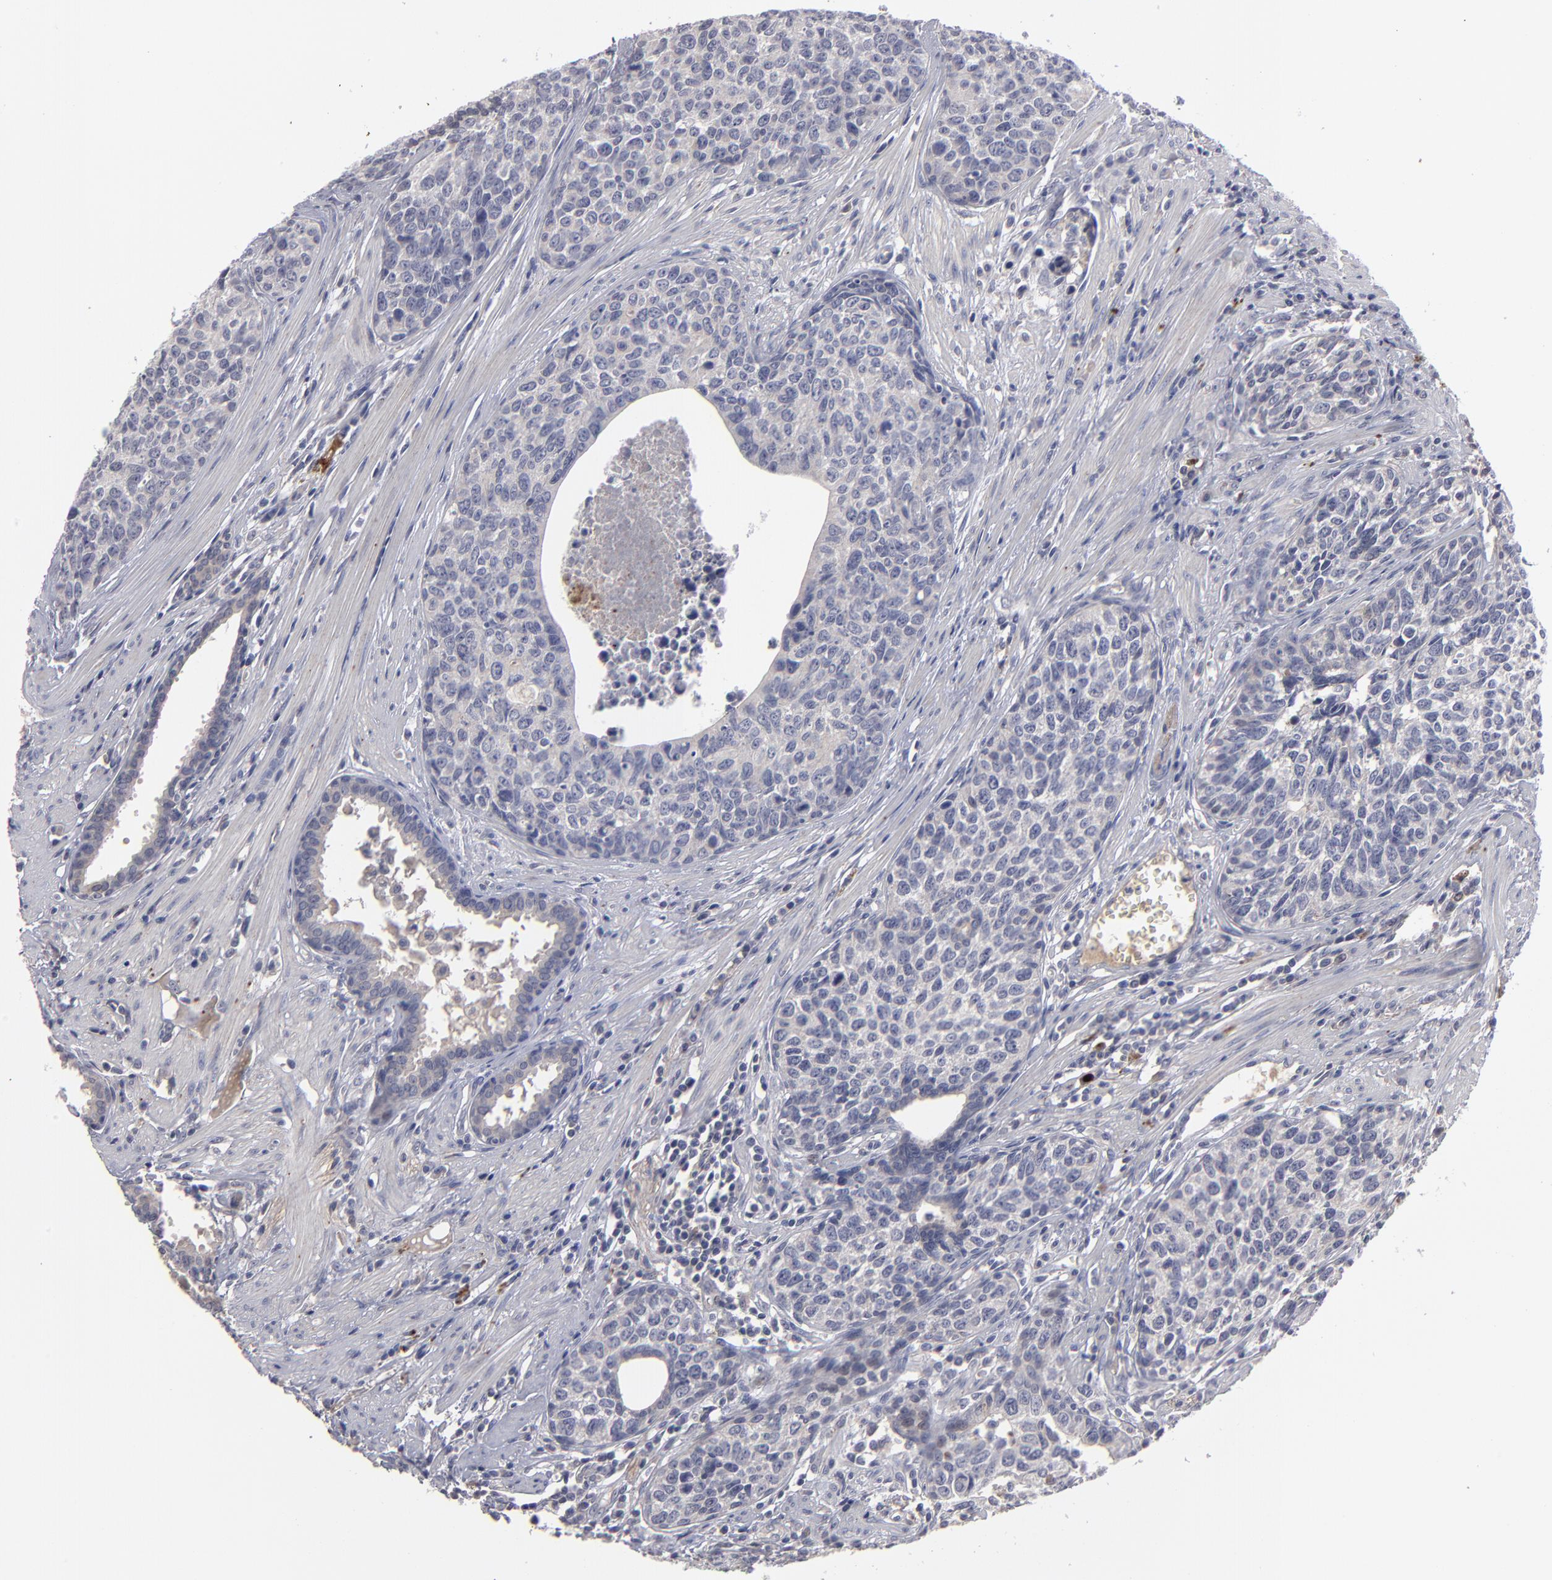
{"staining": {"intensity": "negative", "quantity": "none", "location": "none"}, "tissue": "urothelial cancer", "cell_type": "Tumor cells", "image_type": "cancer", "snomed": [{"axis": "morphology", "description": "Urothelial carcinoma, High grade"}, {"axis": "topography", "description": "Urinary bladder"}], "caption": "DAB immunohistochemical staining of human urothelial cancer displays no significant staining in tumor cells.", "gene": "GPM6B", "patient": {"sex": "male", "age": 81}}